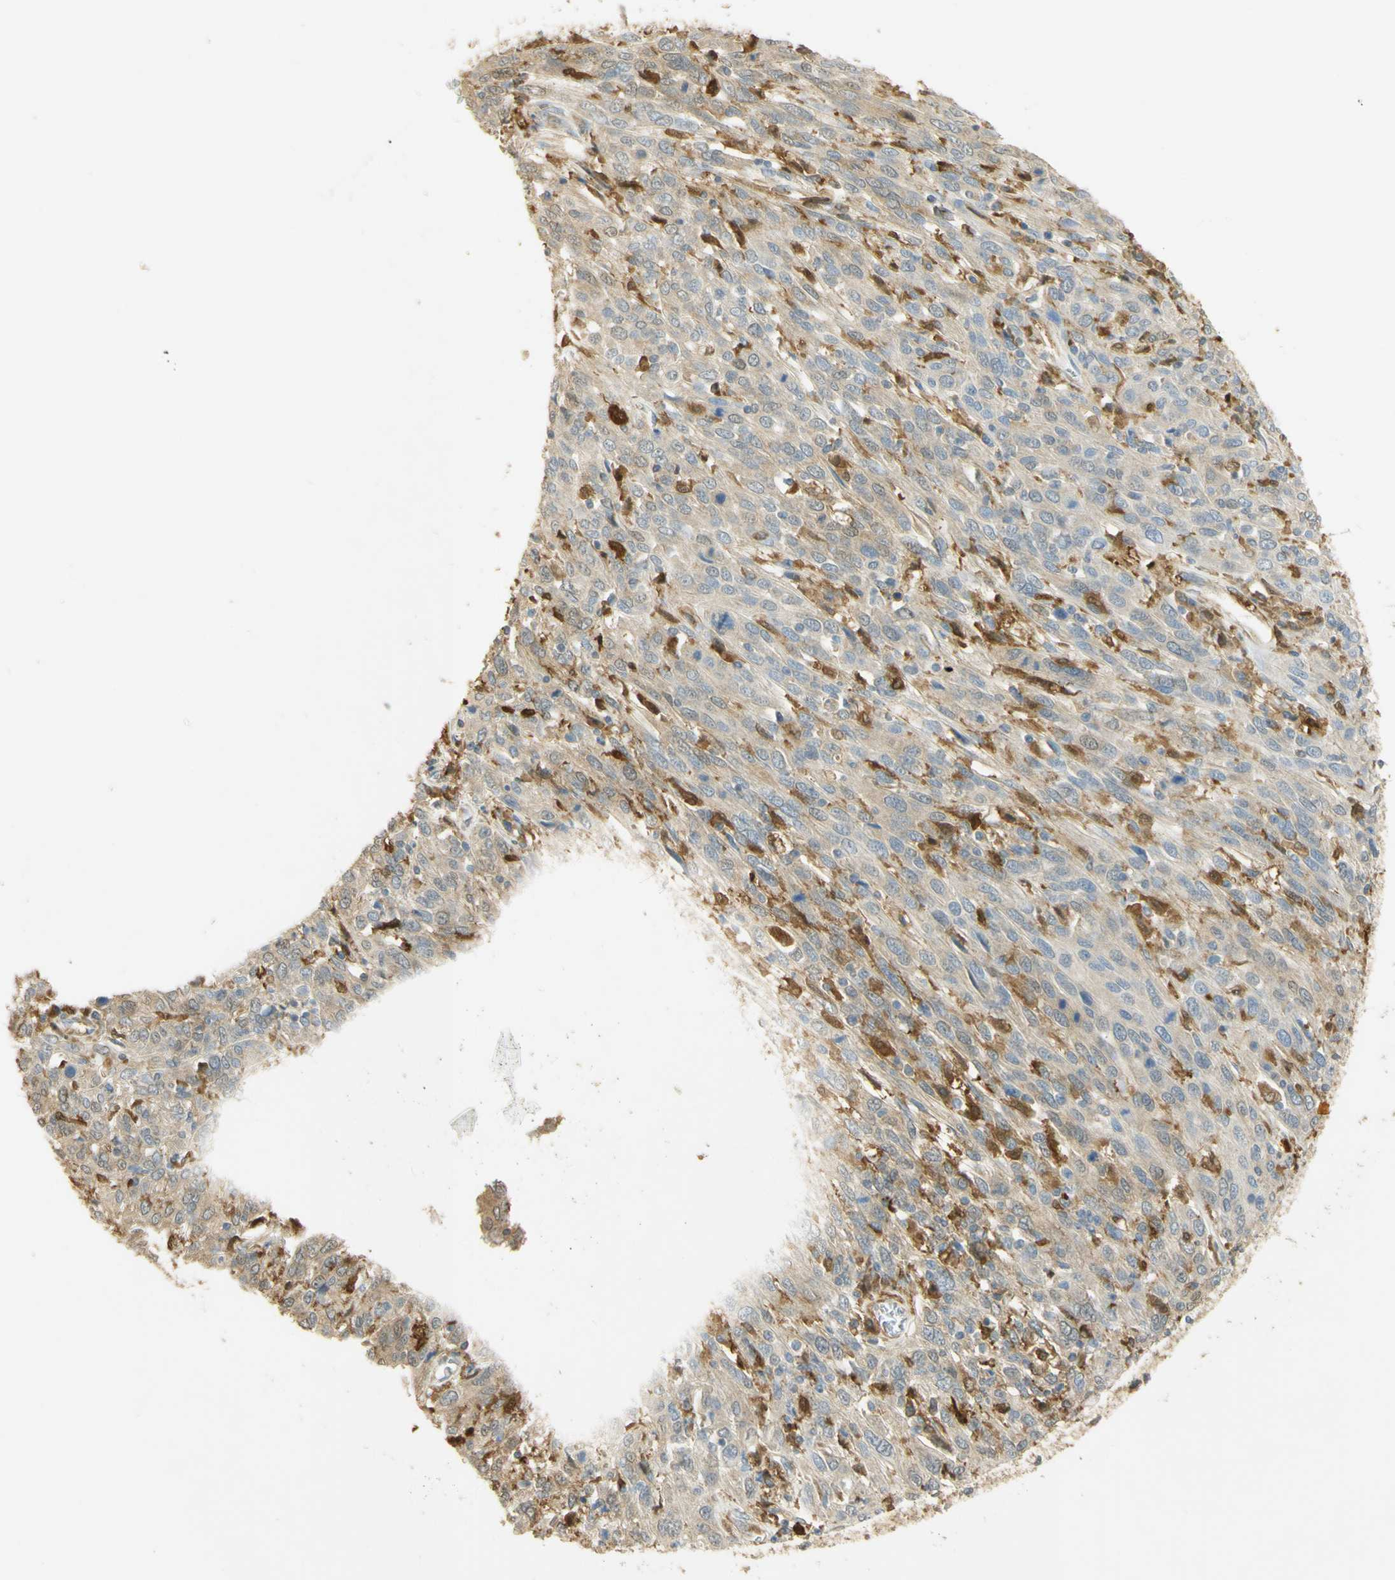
{"staining": {"intensity": "weak", "quantity": ">75%", "location": "cytoplasmic/membranous"}, "tissue": "cervical cancer", "cell_type": "Tumor cells", "image_type": "cancer", "snomed": [{"axis": "morphology", "description": "Squamous cell carcinoma, NOS"}, {"axis": "topography", "description": "Cervix"}], "caption": "Immunohistochemical staining of human squamous cell carcinoma (cervical) exhibits low levels of weak cytoplasmic/membranous protein positivity in about >75% of tumor cells.", "gene": "PAK1", "patient": {"sex": "female", "age": 46}}